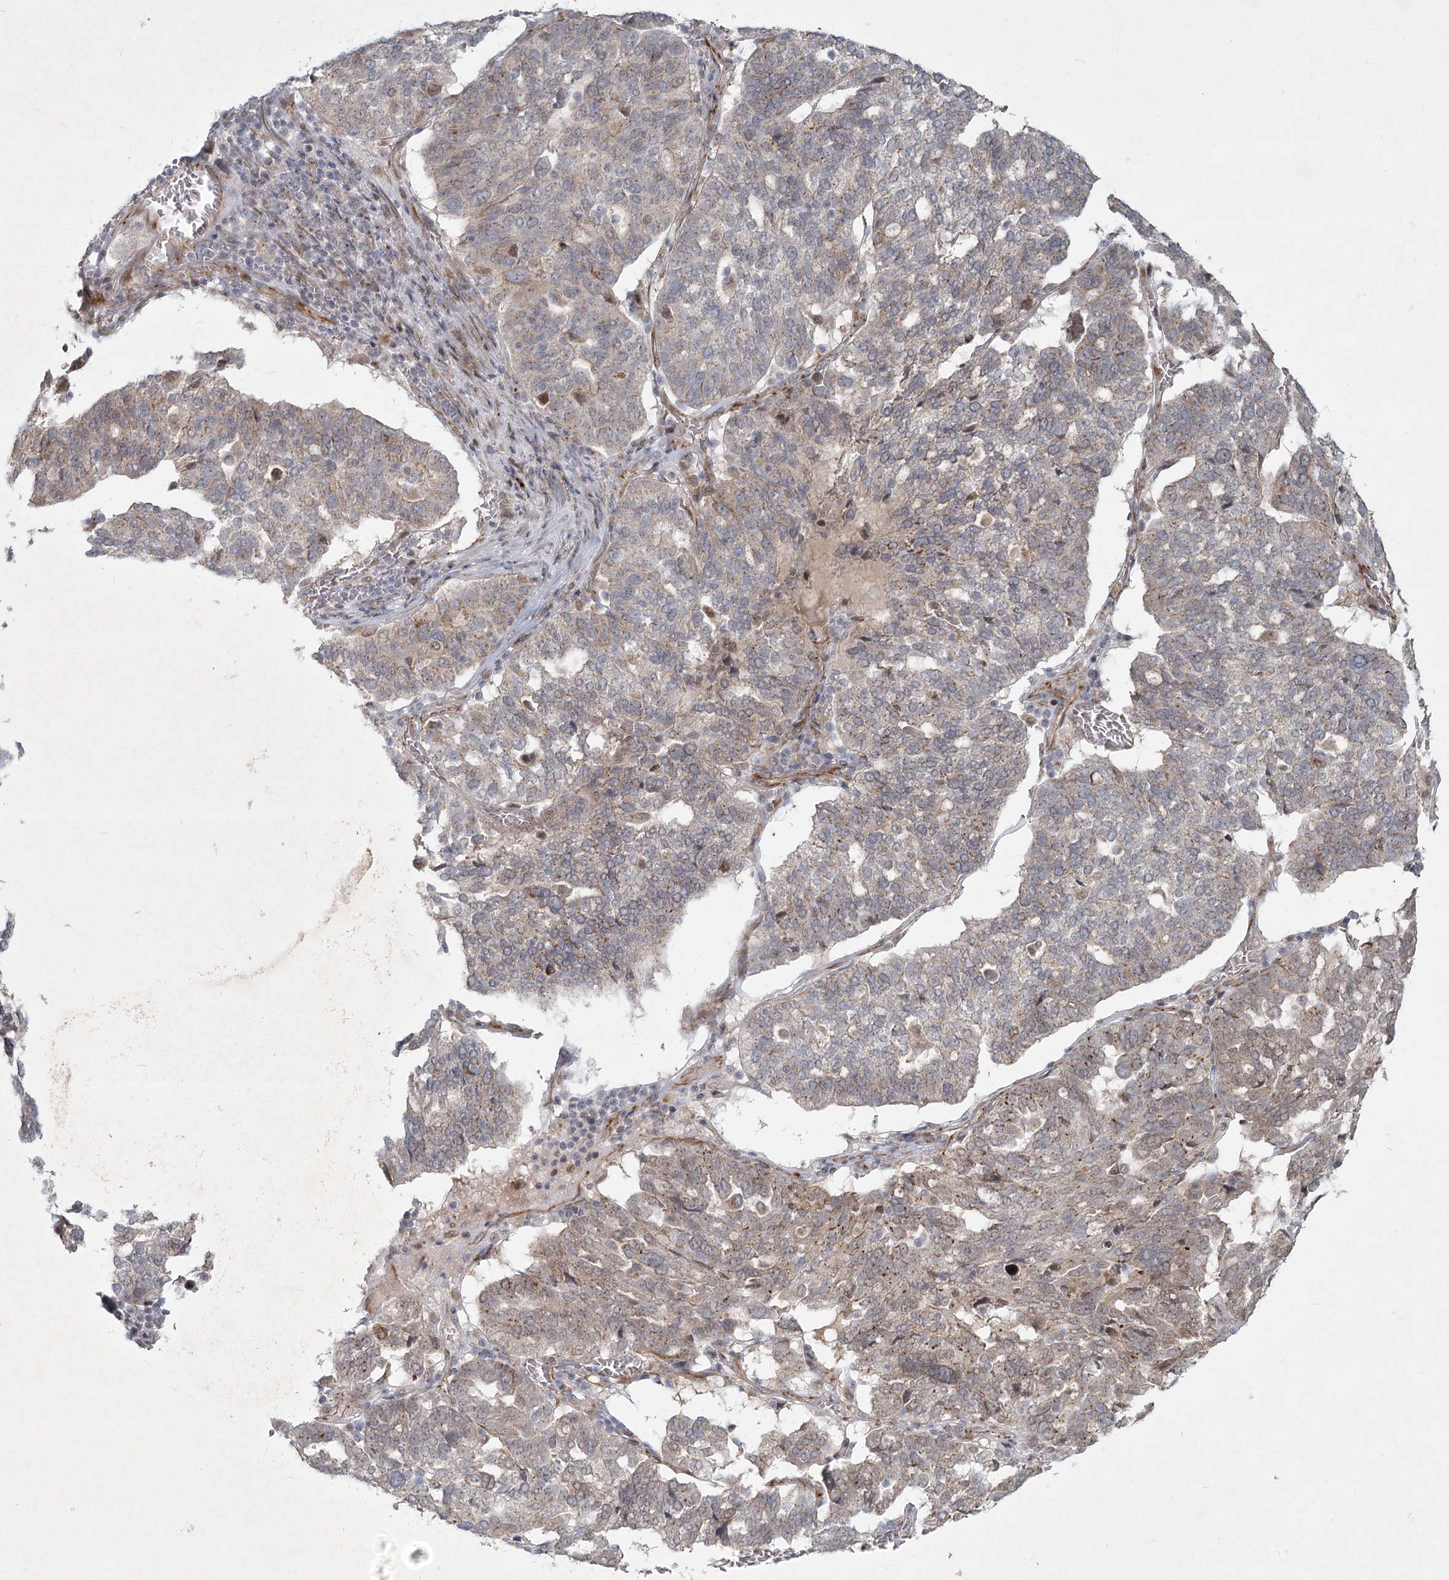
{"staining": {"intensity": "weak", "quantity": "<25%", "location": "cytoplasmic/membranous"}, "tissue": "ovarian cancer", "cell_type": "Tumor cells", "image_type": "cancer", "snomed": [{"axis": "morphology", "description": "Cystadenocarcinoma, serous, NOS"}, {"axis": "topography", "description": "Ovary"}], "caption": "An IHC image of ovarian cancer (serous cystadenocarcinoma) is shown. There is no staining in tumor cells of ovarian cancer (serous cystadenocarcinoma).", "gene": "LRP2BP", "patient": {"sex": "female", "age": 59}}